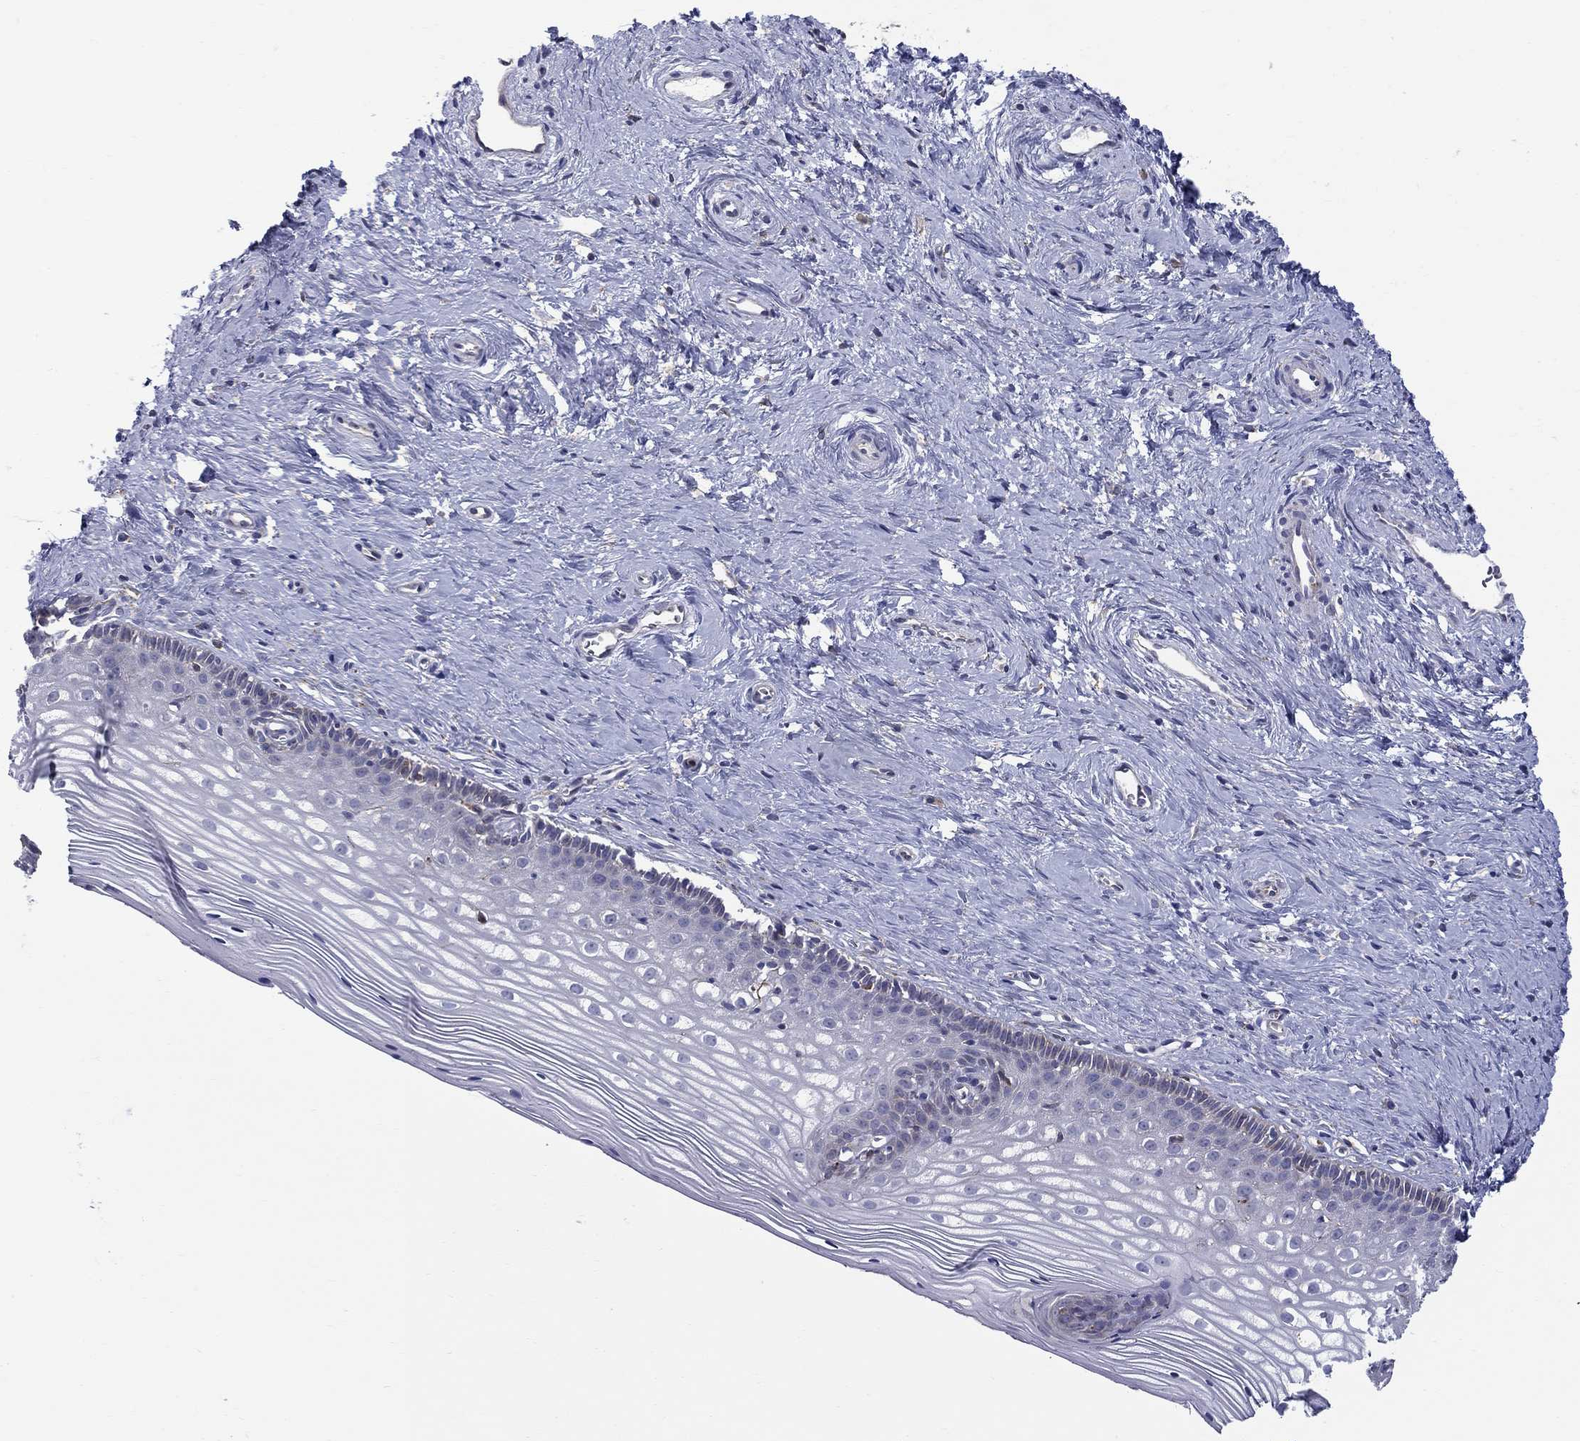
{"staining": {"intensity": "weak", "quantity": "25%-75%", "location": "cytoplasmic/membranous"}, "tissue": "cervix", "cell_type": "Glandular cells", "image_type": "normal", "snomed": [{"axis": "morphology", "description": "Normal tissue, NOS"}, {"axis": "topography", "description": "Cervix"}], "caption": "A low amount of weak cytoplasmic/membranous staining is identified in about 25%-75% of glandular cells in unremarkable cervix.", "gene": "QRFPR", "patient": {"sex": "female", "age": 40}}